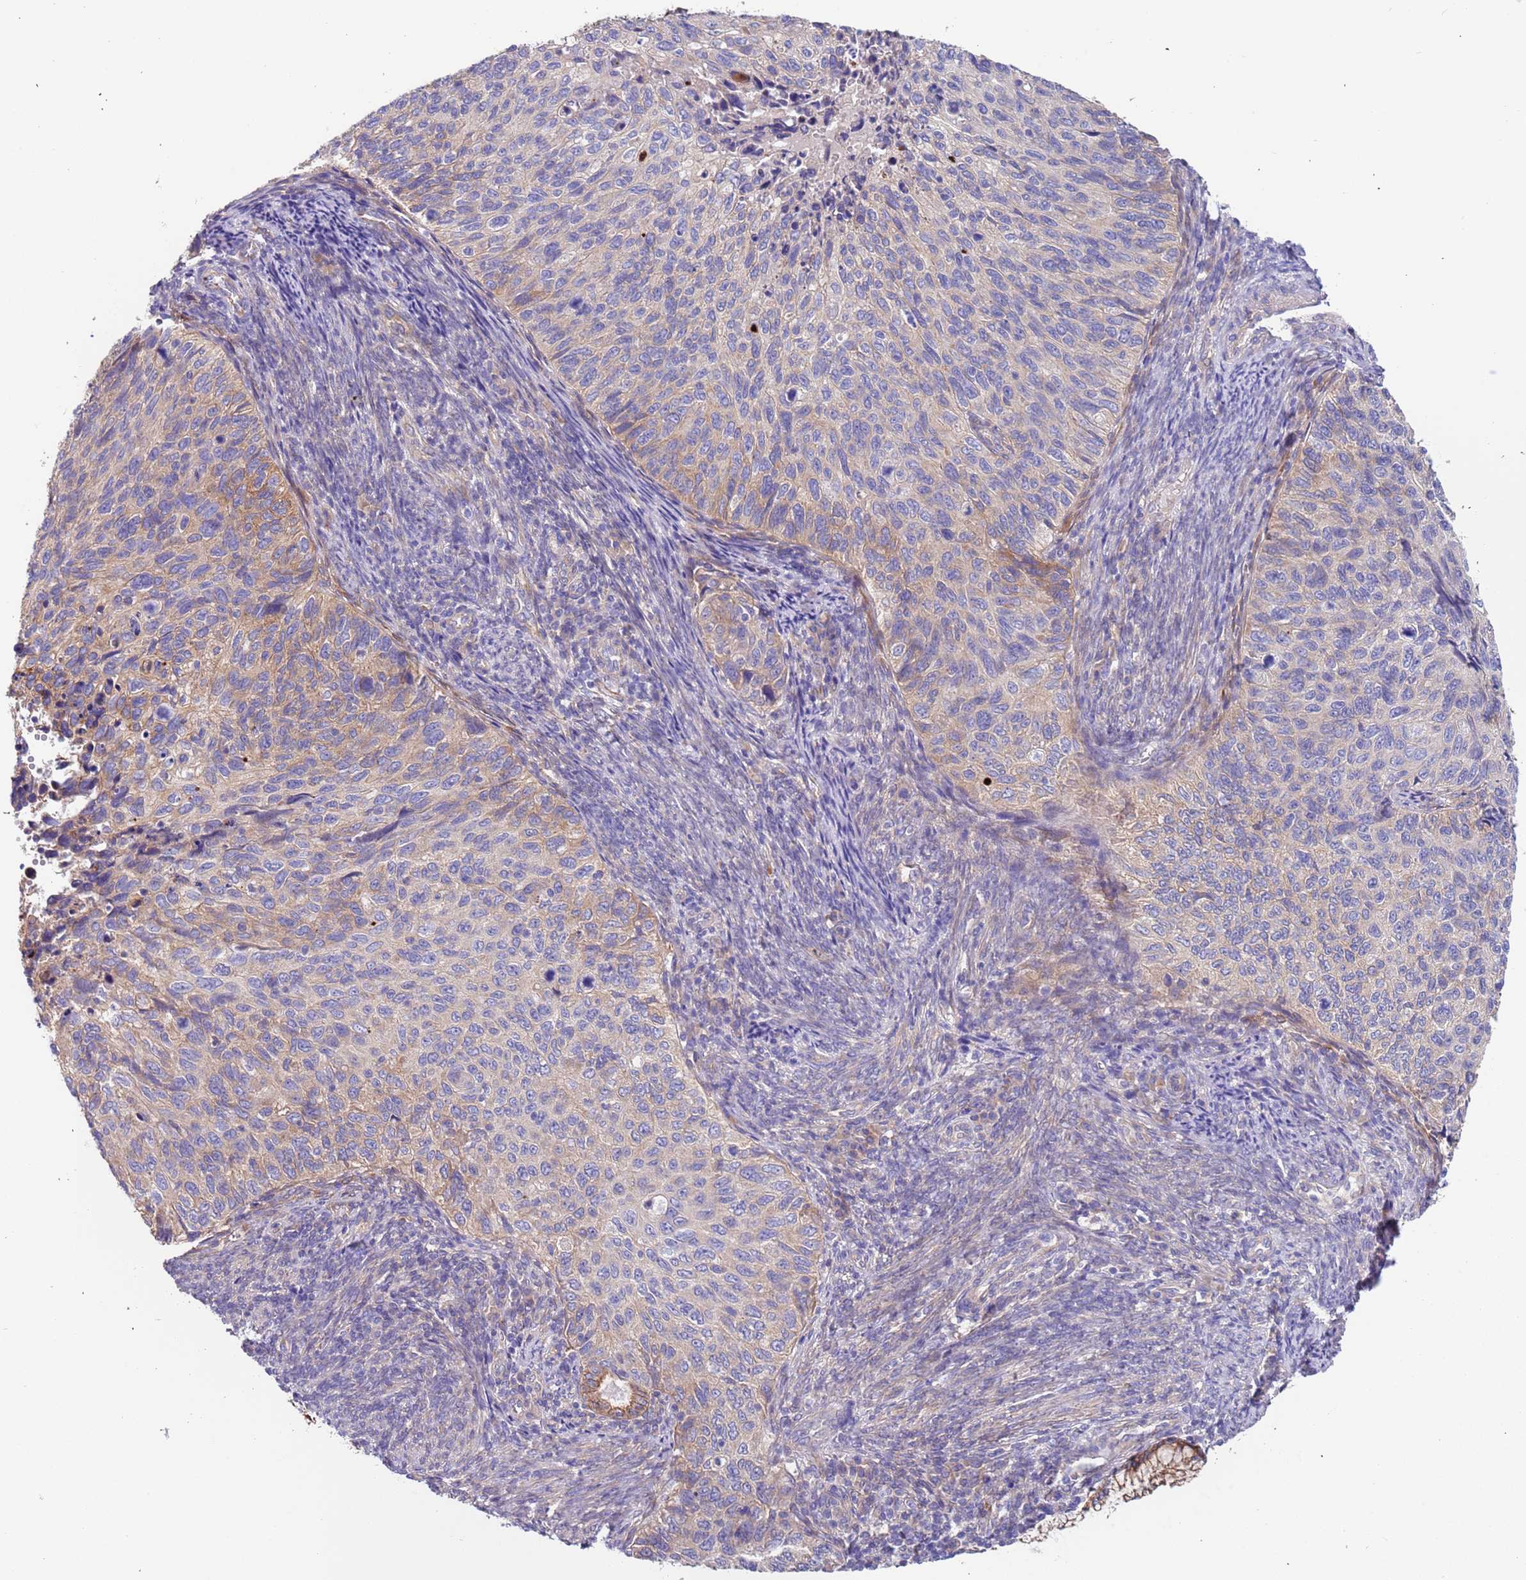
{"staining": {"intensity": "weak", "quantity": "<25%", "location": "cytoplasmic/membranous"}, "tissue": "cervical cancer", "cell_type": "Tumor cells", "image_type": "cancer", "snomed": [{"axis": "morphology", "description": "Squamous cell carcinoma, NOS"}, {"axis": "topography", "description": "Cervix"}], "caption": "IHC photomicrograph of human squamous cell carcinoma (cervical) stained for a protein (brown), which demonstrates no positivity in tumor cells. (Brightfield microscopy of DAB IHC at high magnification).", "gene": "LAMB4", "patient": {"sex": "female", "age": 70}}